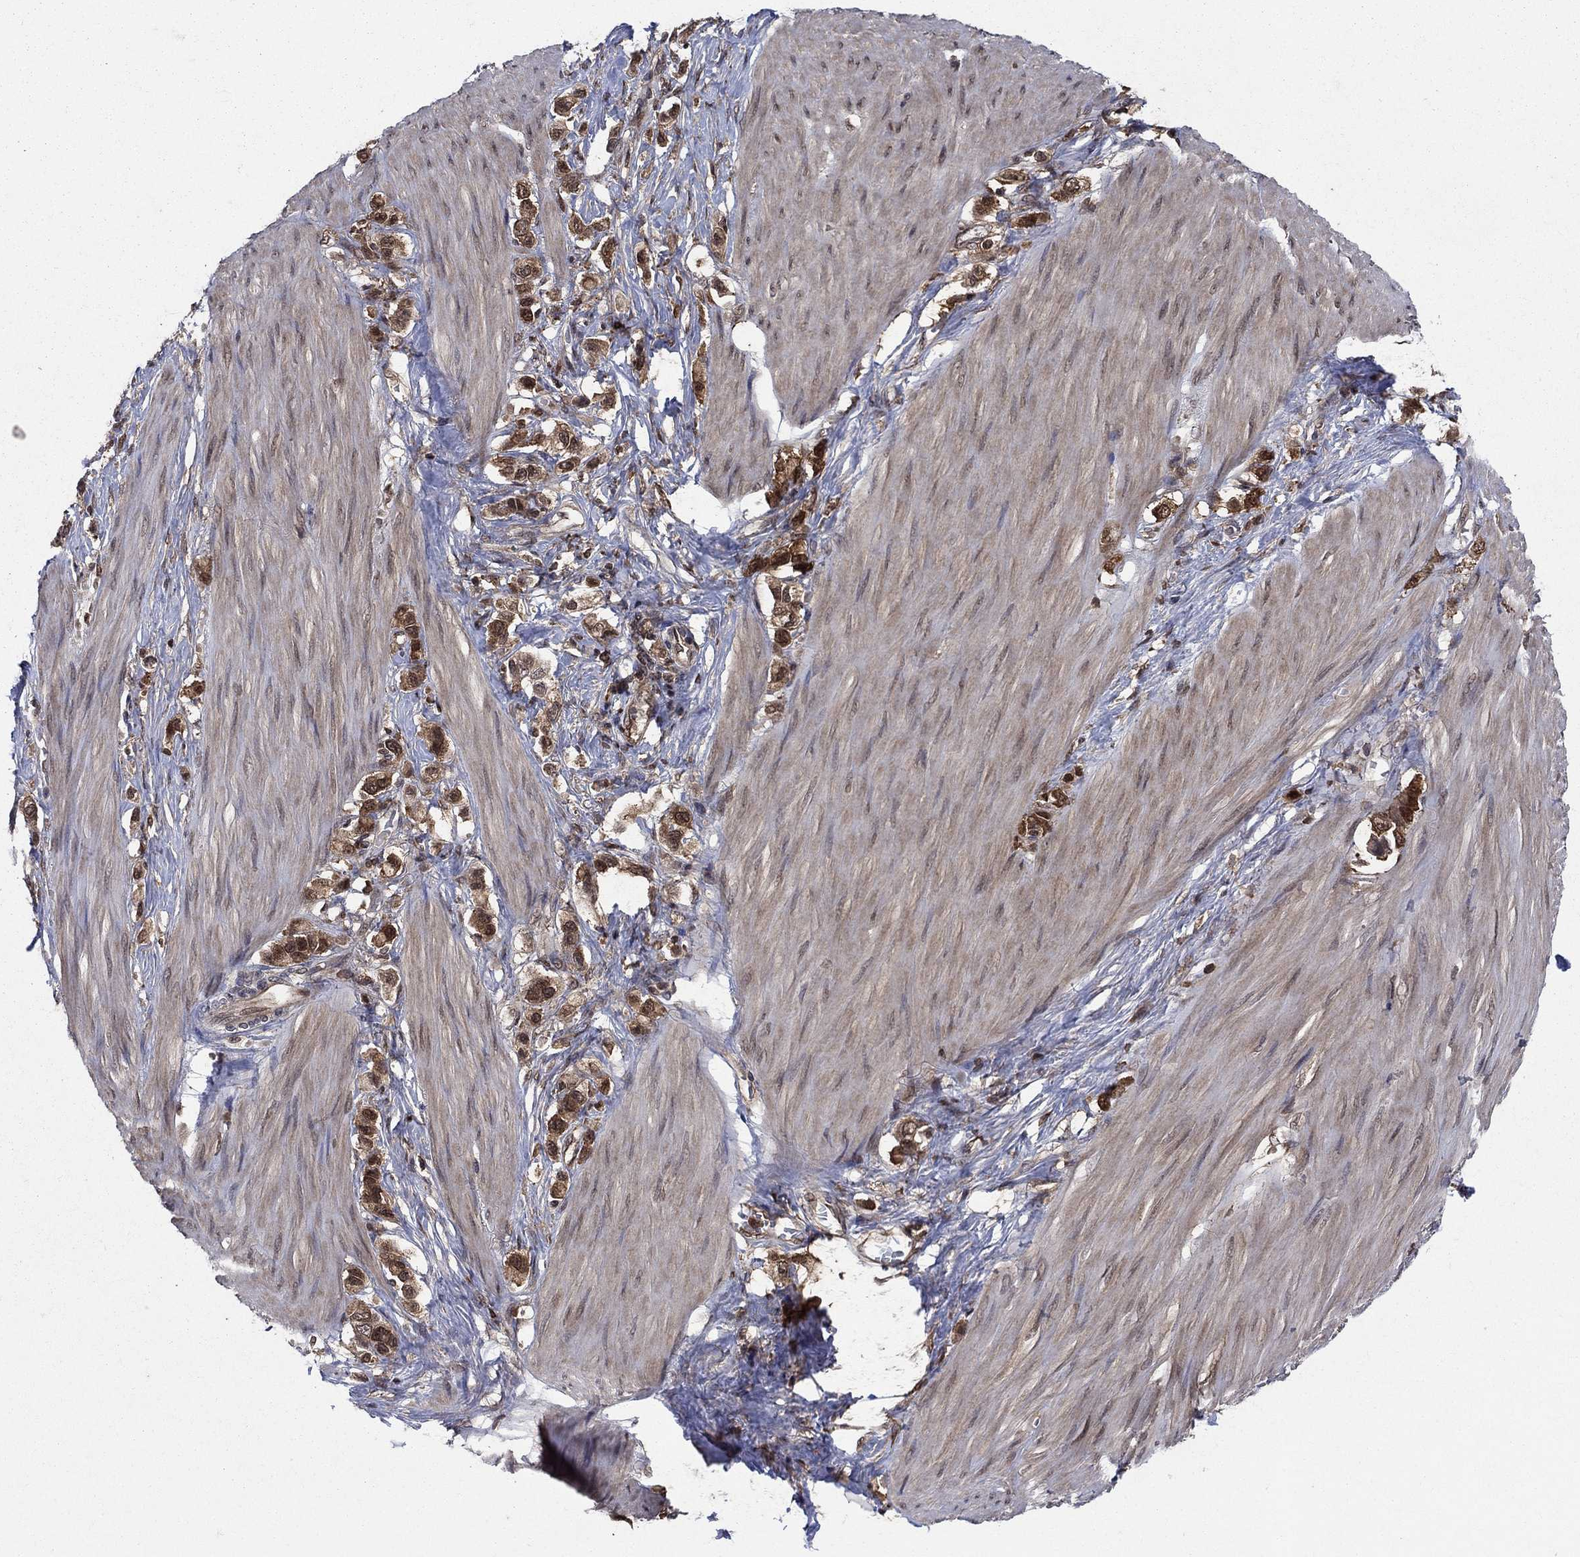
{"staining": {"intensity": "strong", "quantity": "25%-75%", "location": "cytoplasmic/membranous"}, "tissue": "stomach cancer", "cell_type": "Tumor cells", "image_type": "cancer", "snomed": [{"axis": "morphology", "description": "Normal tissue, NOS"}, {"axis": "morphology", "description": "Adenocarcinoma, NOS"}, {"axis": "morphology", "description": "Adenocarcinoma, High grade"}, {"axis": "topography", "description": "Stomach, upper"}, {"axis": "topography", "description": "Stomach"}], "caption": "Stomach cancer (adenocarcinoma (high-grade)) stained with IHC demonstrates strong cytoplasmic/membranous staining in approximately 25%-75% of tumor cells.", "gene": "CACYBP", "patient": {"sex": "female", "age": 65}}